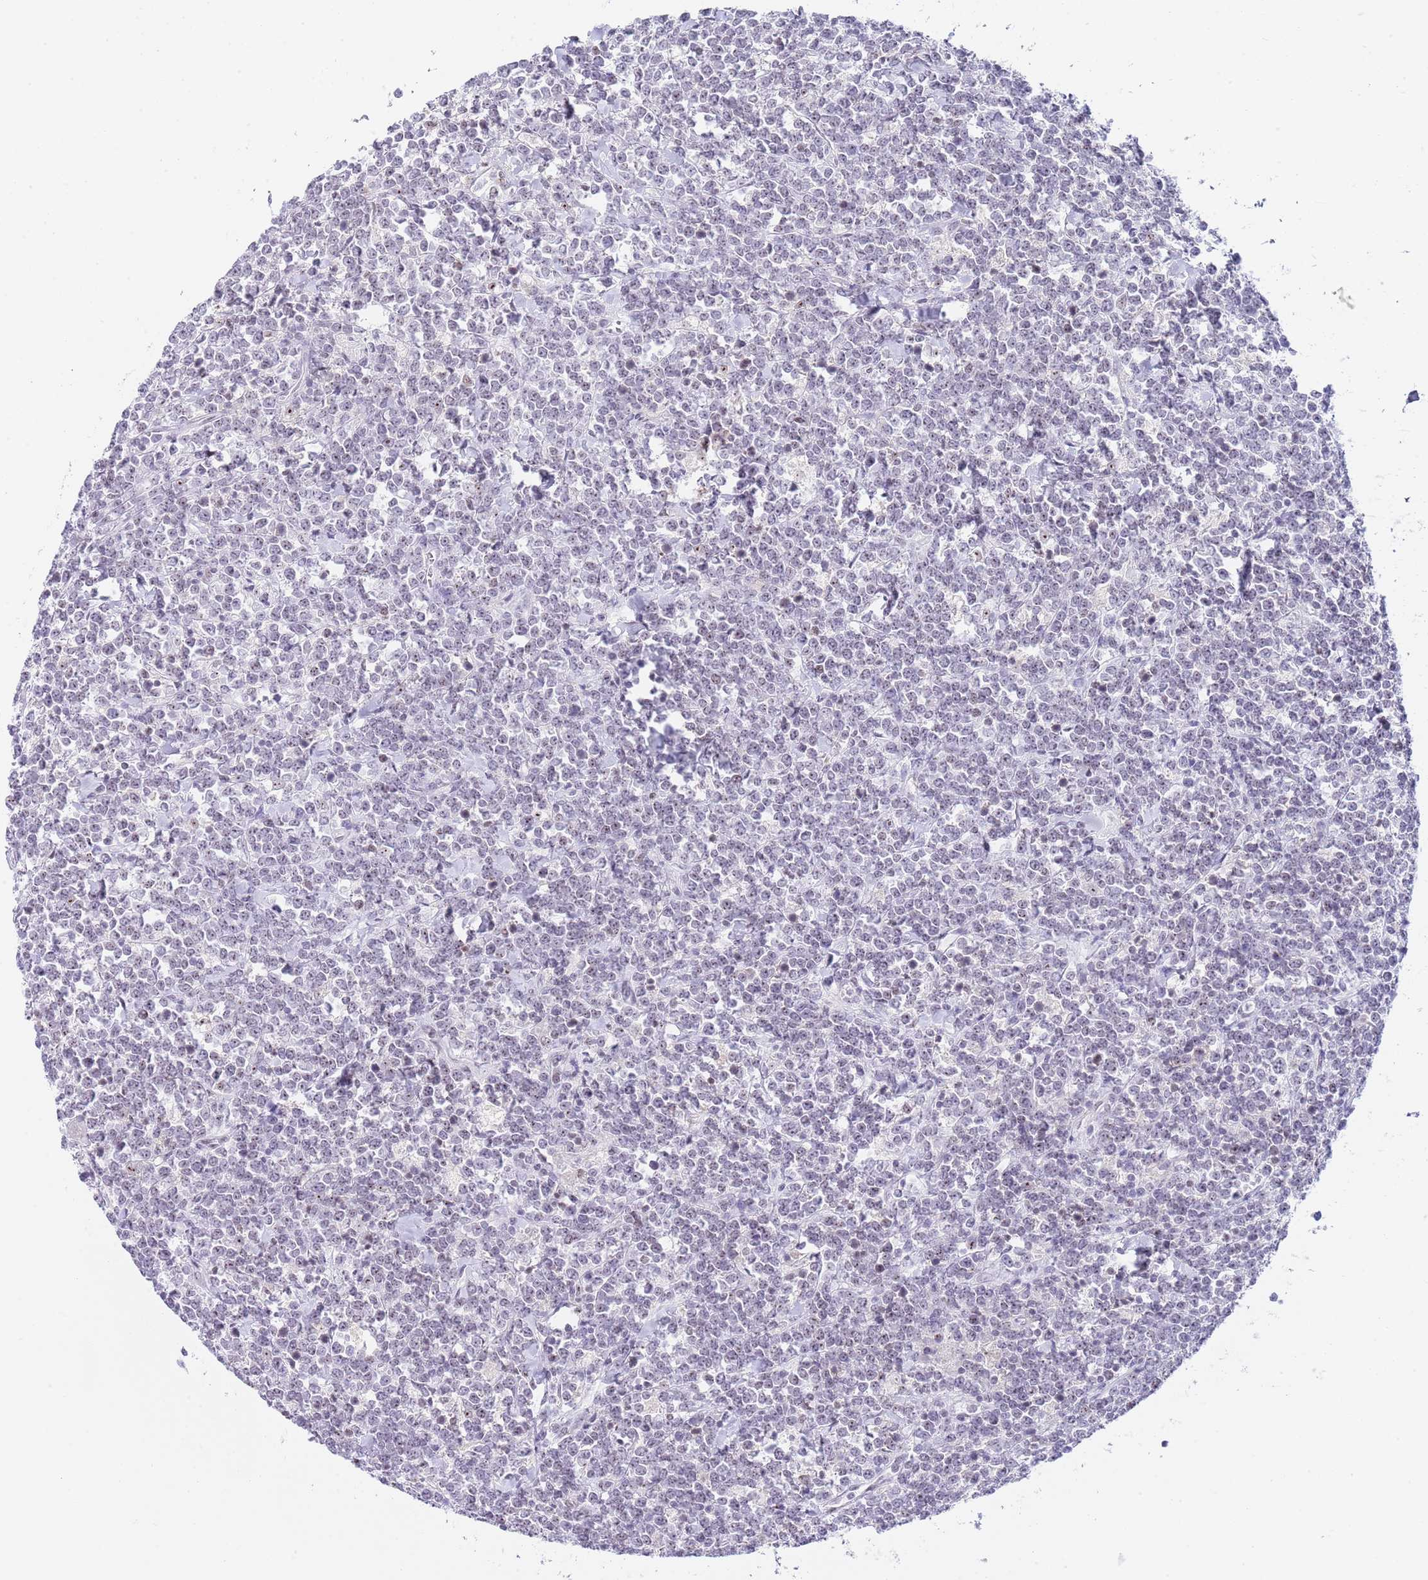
{"staining": {"intensity": "weak", "quantity": "25%-75%", "location": "nuclear"}, "tissue": "lymphoma", "cell_type": "Tumor cells", "image_type": "cancer", "snomed": [{"axis": "morphology", "description": "Malignant lymphoma, non-Hodgkin's type, High grade"}, {"axis": "topography", "description": "Small intestine"}, {"axis": "topography", "description": "Colon"}], "caption": "The image exhibits immunohistochemical staining of lymphoma. There is weak nuclear positivity is present in approximately 25%-75% of tumor cells.", "gene": "NOP56", "patient": {"sex": "male", "age": 8}}